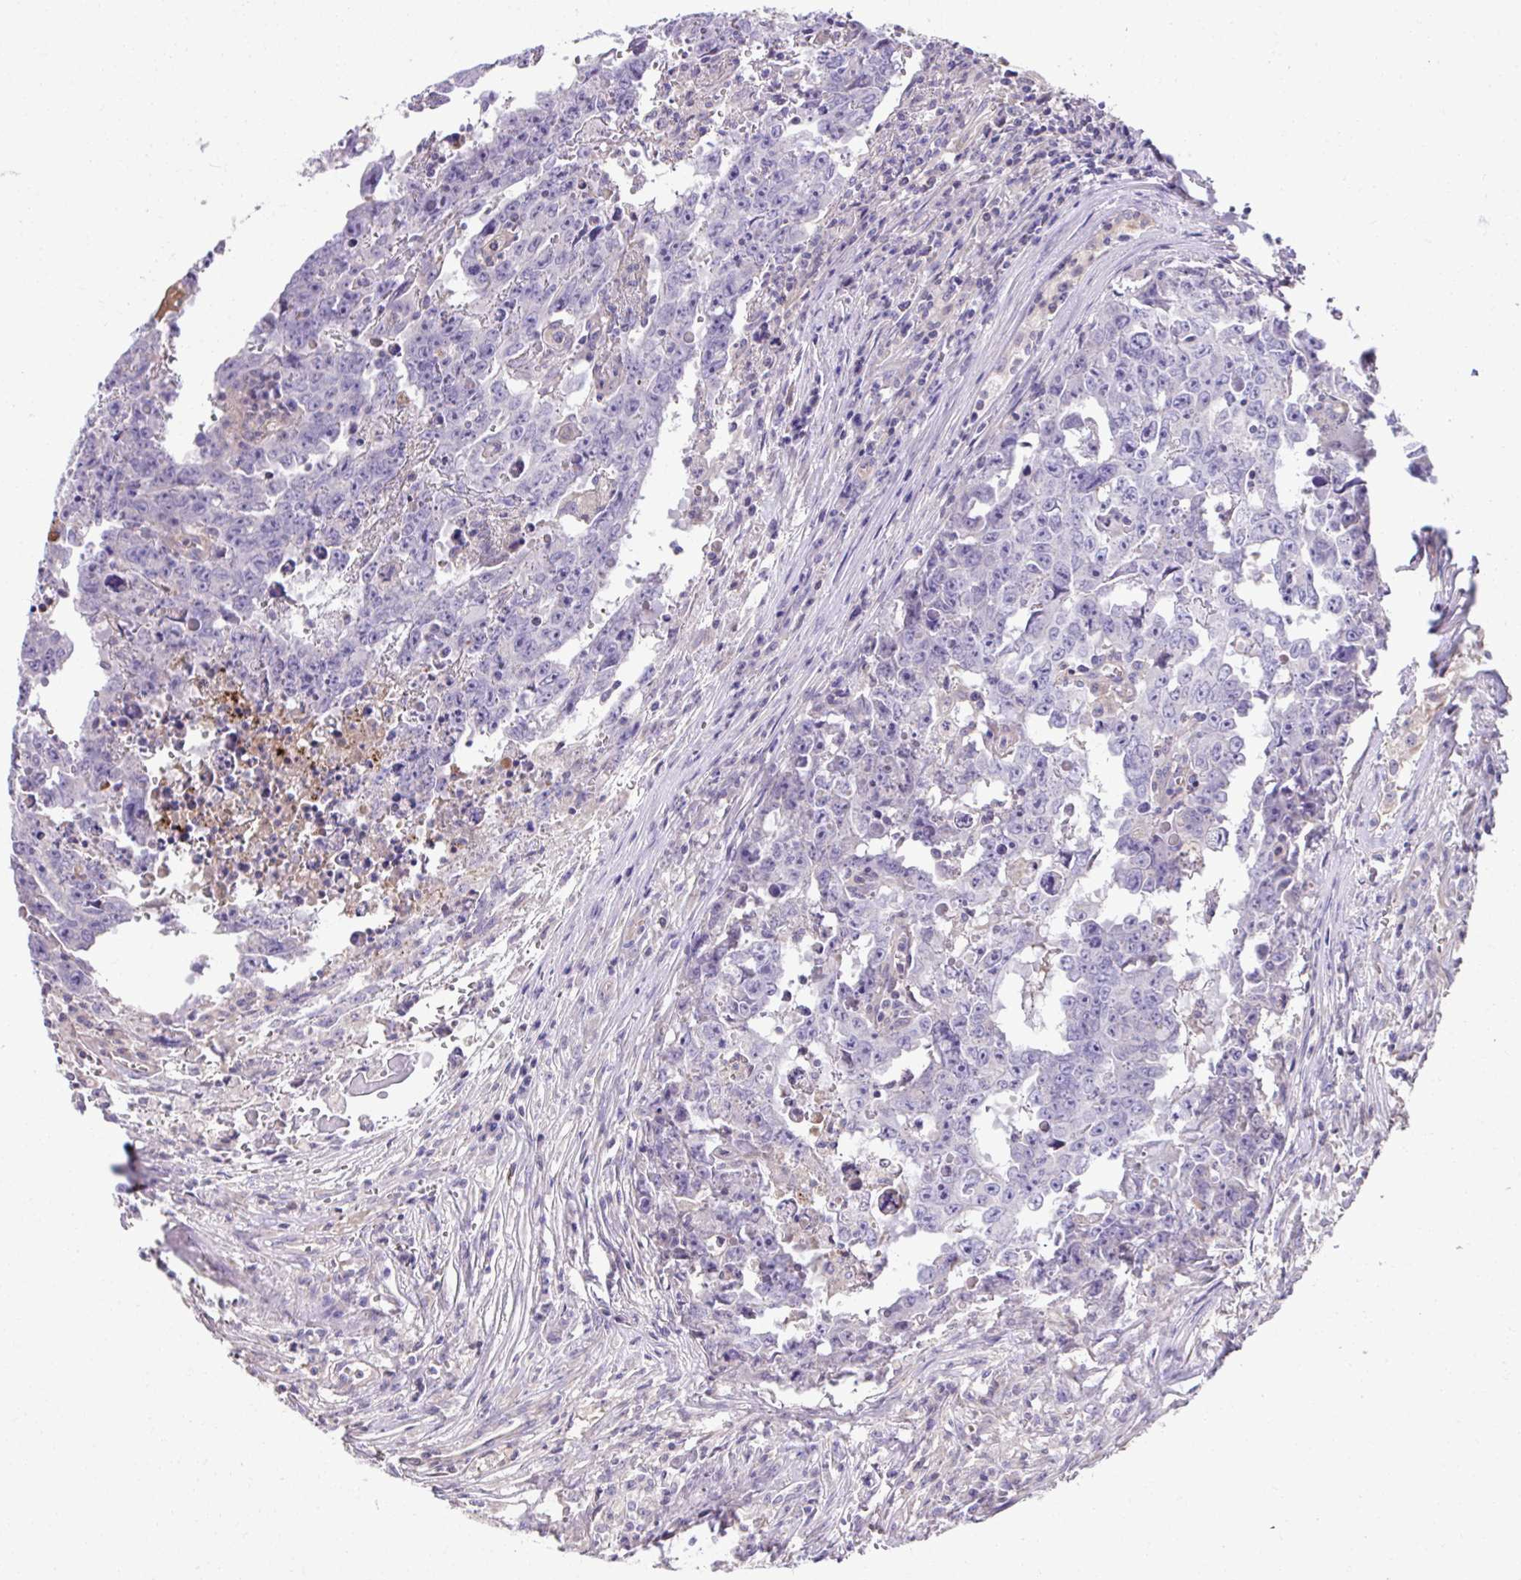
{"staining": {"intensity": "negative", "quantity": "none", "location": "none"}, "tissue": "testis cancer", "cell_type": "Tumor cells", "image_type": "cancer", "snomed": [{"axis": "morphology", "description": "Carcinoma, Embryonal, NOS"}, {"axis": "topography", "description": "Testis"}], "caption": "A high-resolution image shows immunohistochemistry (IHC) staining of embryonal carcinoma (testis), which exhibits no significant positivity in tumor cells.", "gene": "CCDC85C", "patient": {"sex": "male", "age": 22}}